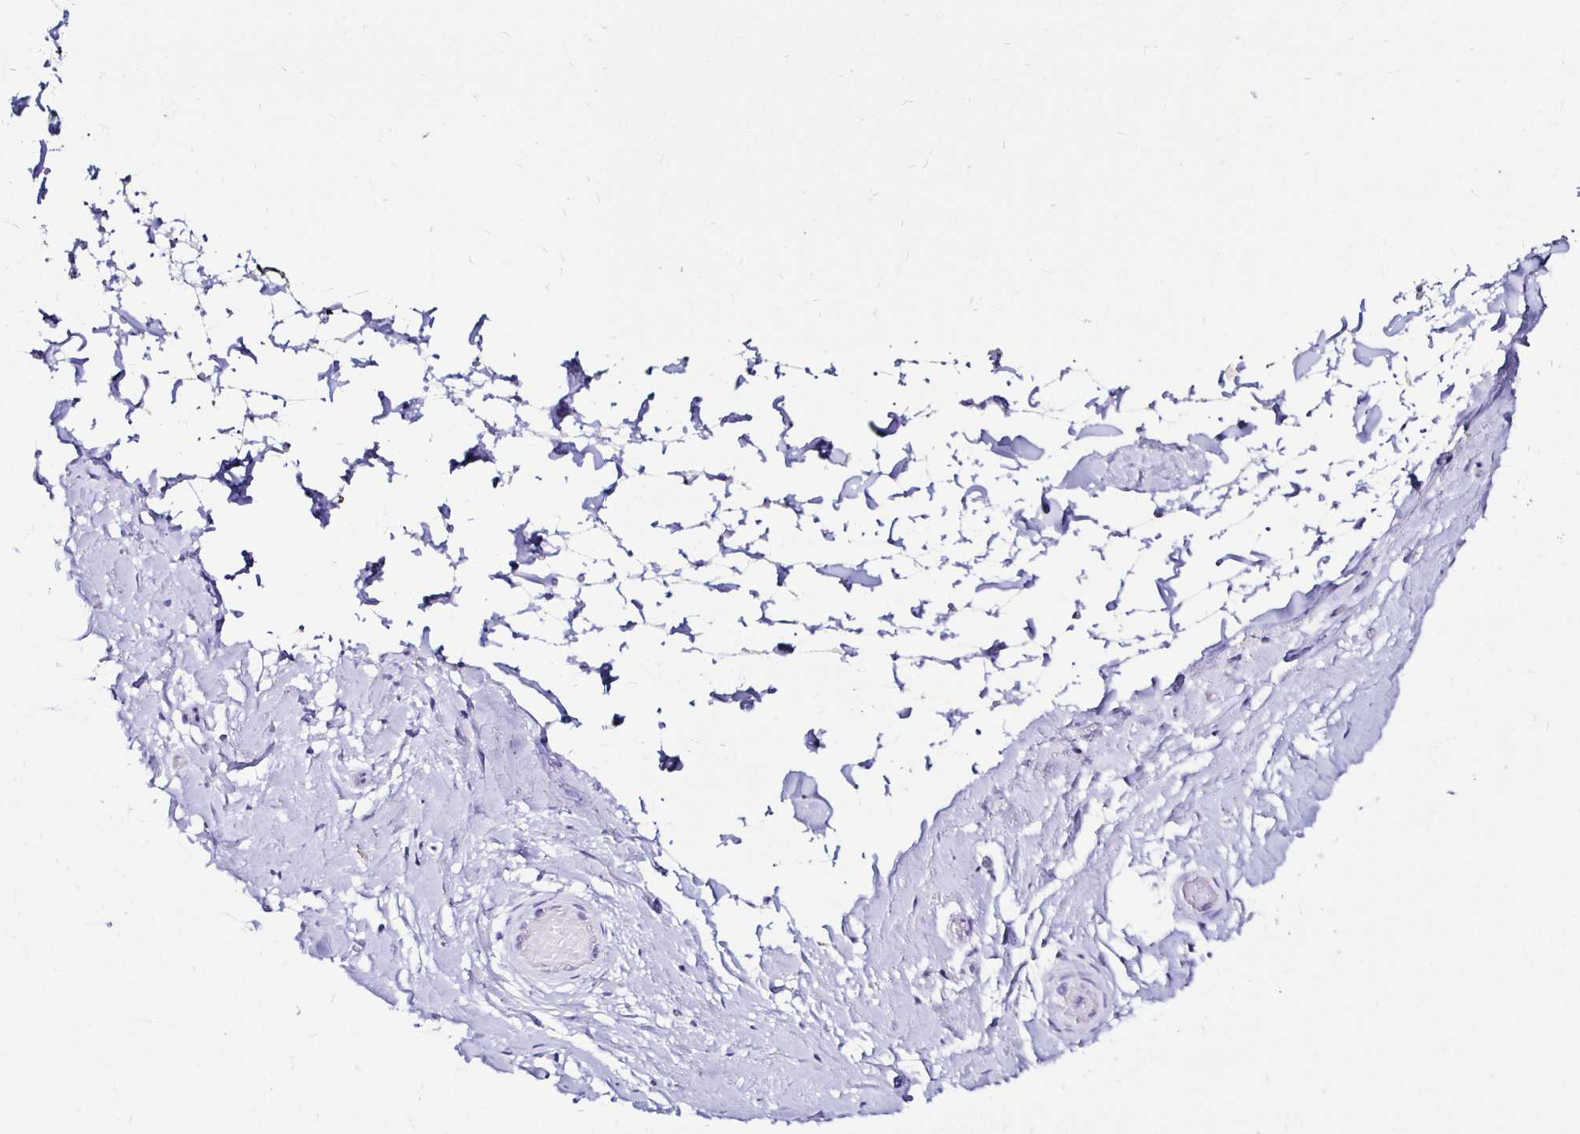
{"staining": {"intensity": "negative", "quantity": "none", "location": "none"}, "tissue": "adipose tissue", "cell_type": "Adipocytes", "image_type": "normal", "snomed": [{"axis": "morphology", "description": "Normal tissue, NOS"}, {"axis": "topography", "description": "Epididymis, spermatic cord, NOS"}, {"axis": "topography", "description": "Epididymis"}, {"axis": "topography", "description": "Peripheral nerve tissue"}], "caption": "Immunohistochemistry image of normal adipose tissue stained for a protein (brown), which shows no expression in adipocytes.", "gene": "KCNT1", "patient": {"sex": "male", "age": 29}}